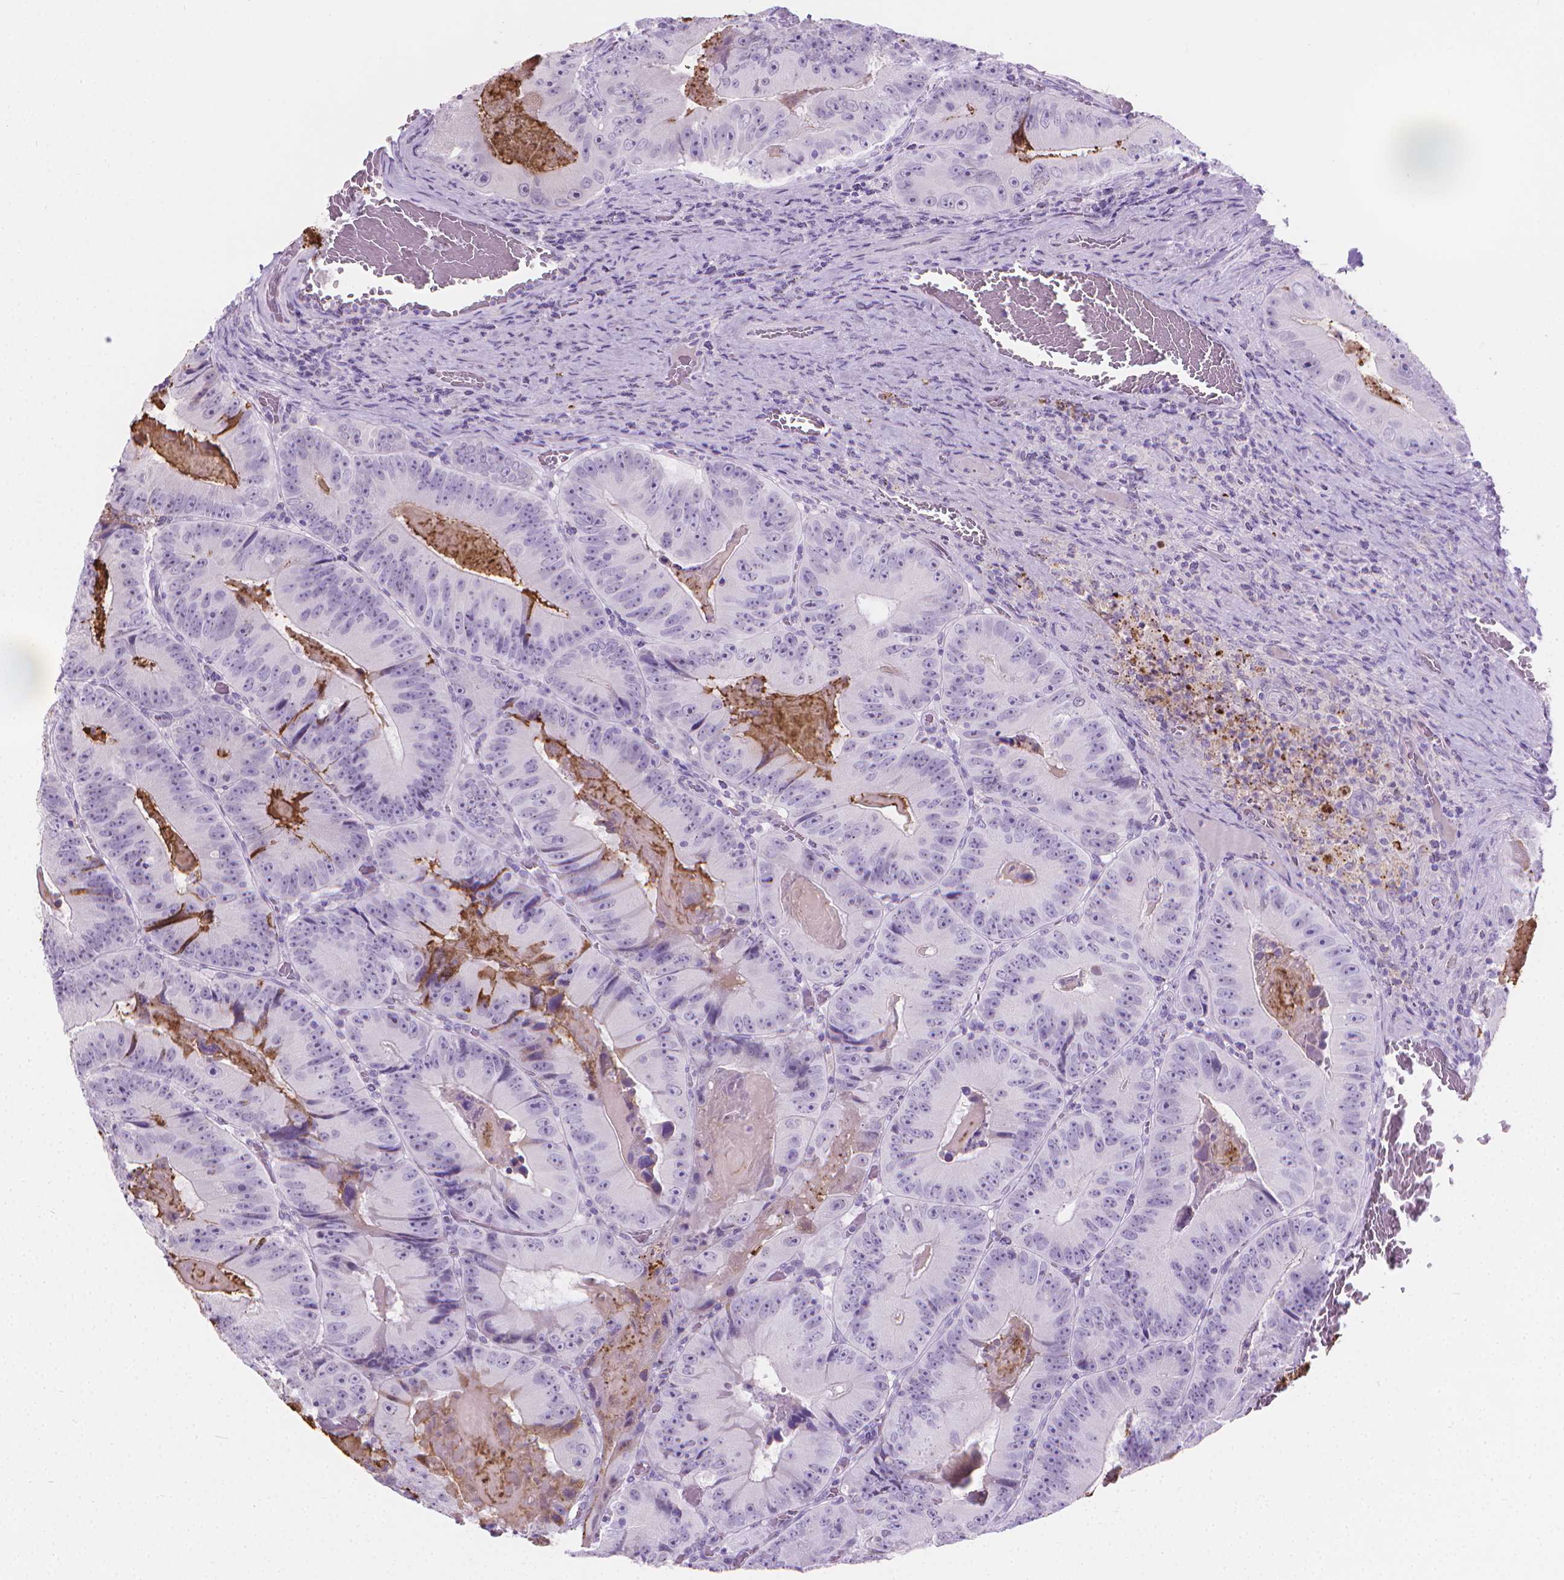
{"staining": {"intensity": "negative", "quantity": "none", "location": "none"}, "tissue": "colorectal cancer", "cell_type": "Tumor cells", "image_type": "cancer", "snomed": [{"axis": "morphology", "description": "Adenocarcinoma, NOS"}, {"axis": "topography", "description": "Colon"}], "caption": "Protein analysis of colorectal cancer (adenocarcinoma) shows no significant positivity in tumor cells.", "gene": "CFAP52", "patient": {"sex": "female", "age": 86}}